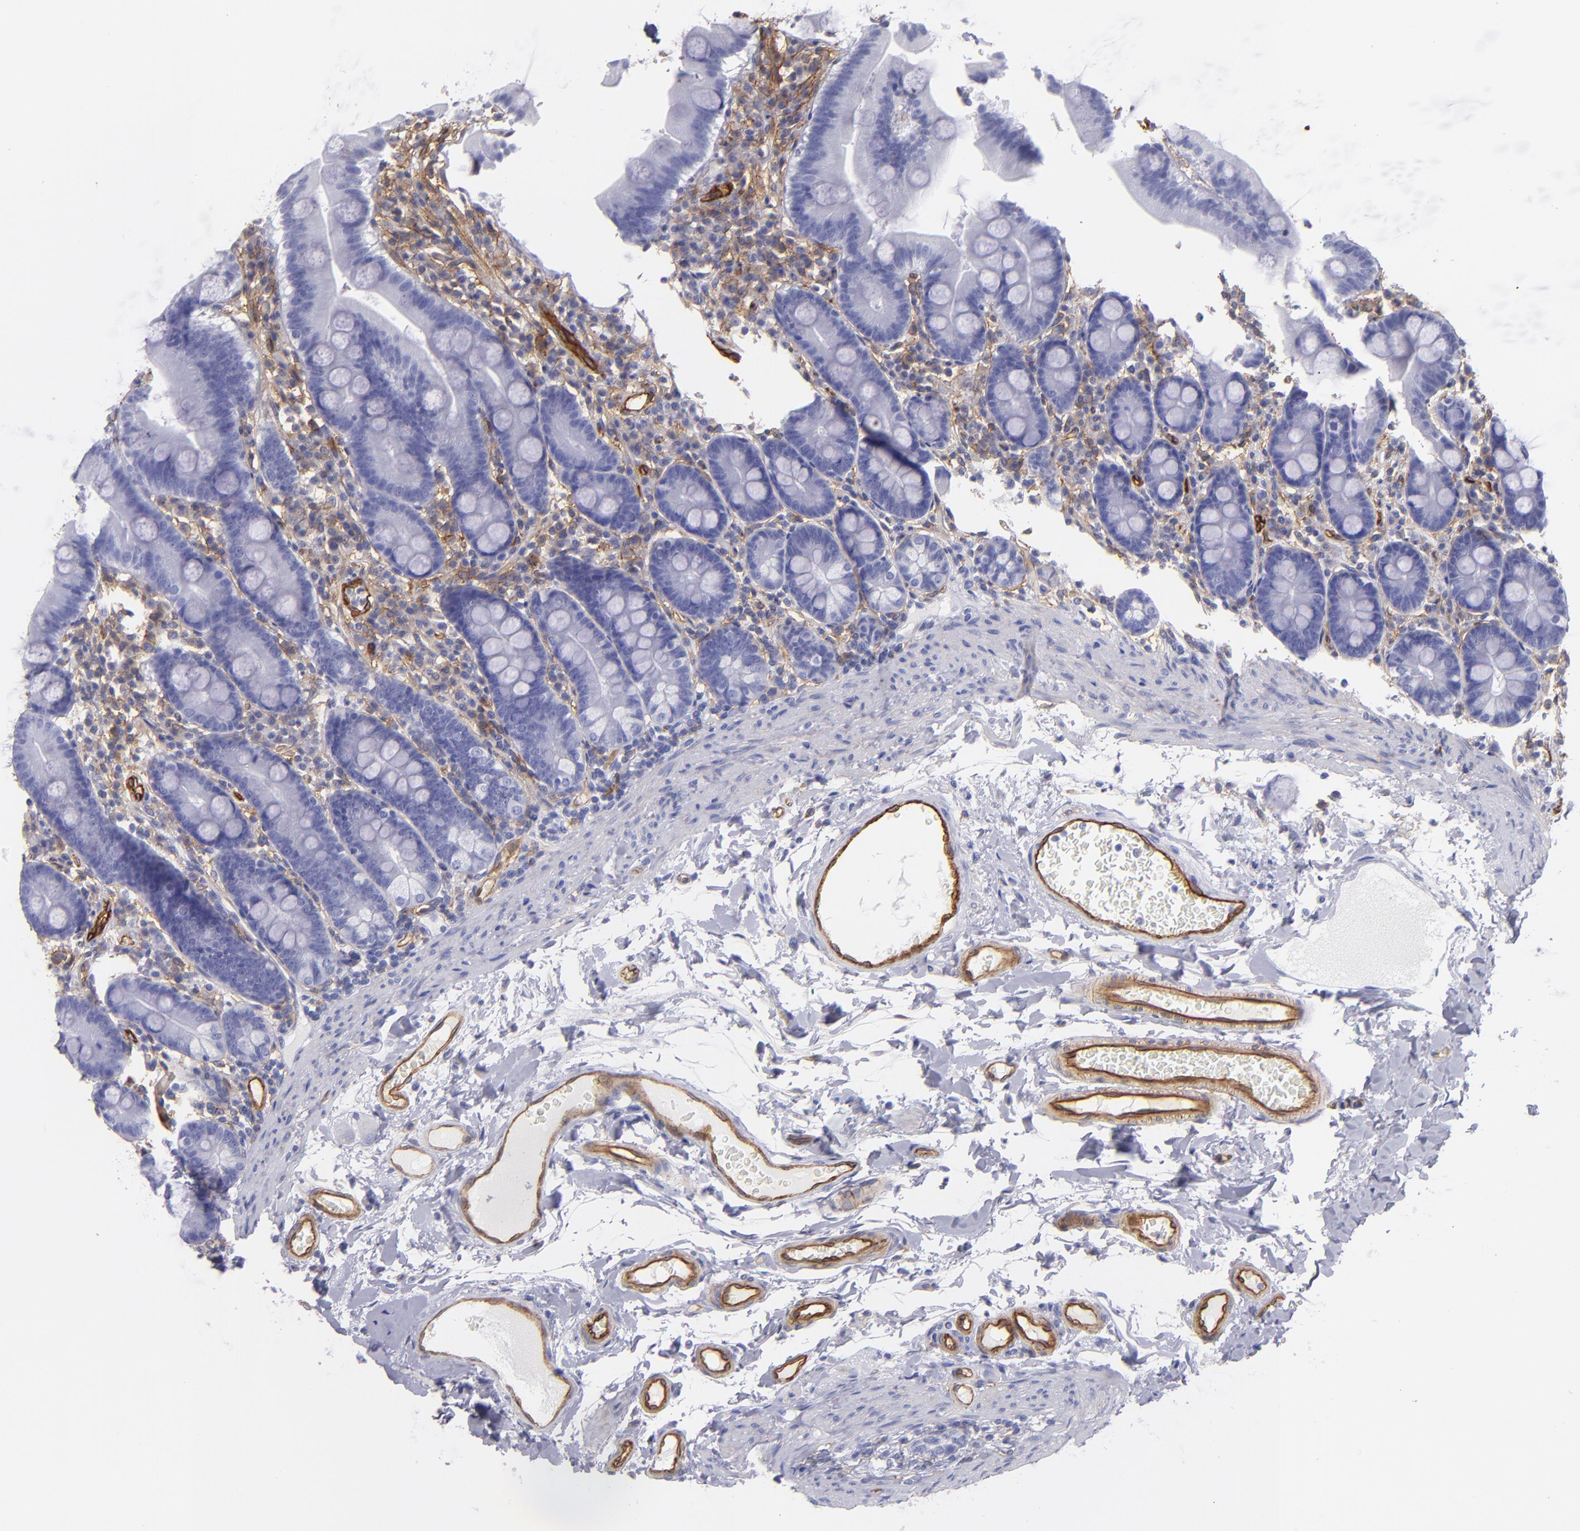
{"staining": {"intensity": "negative", "quantity": "none", "location": "none"}, "tissue": "duodenum", "cell_type": "Glandular cells", "image_type": "normal", "snomed": [{"axis": "morphology", "description": "Normal tissue, NOS"}, {"axis": "topography", "description": "Duodenum"}], "caption": "IHC image of normal human duodenum stained for a protein (brown), which exhibits no positivity in glandular cells.", "gene": "ENTPD1", "patient": {"sex": "male", "age": 50}}